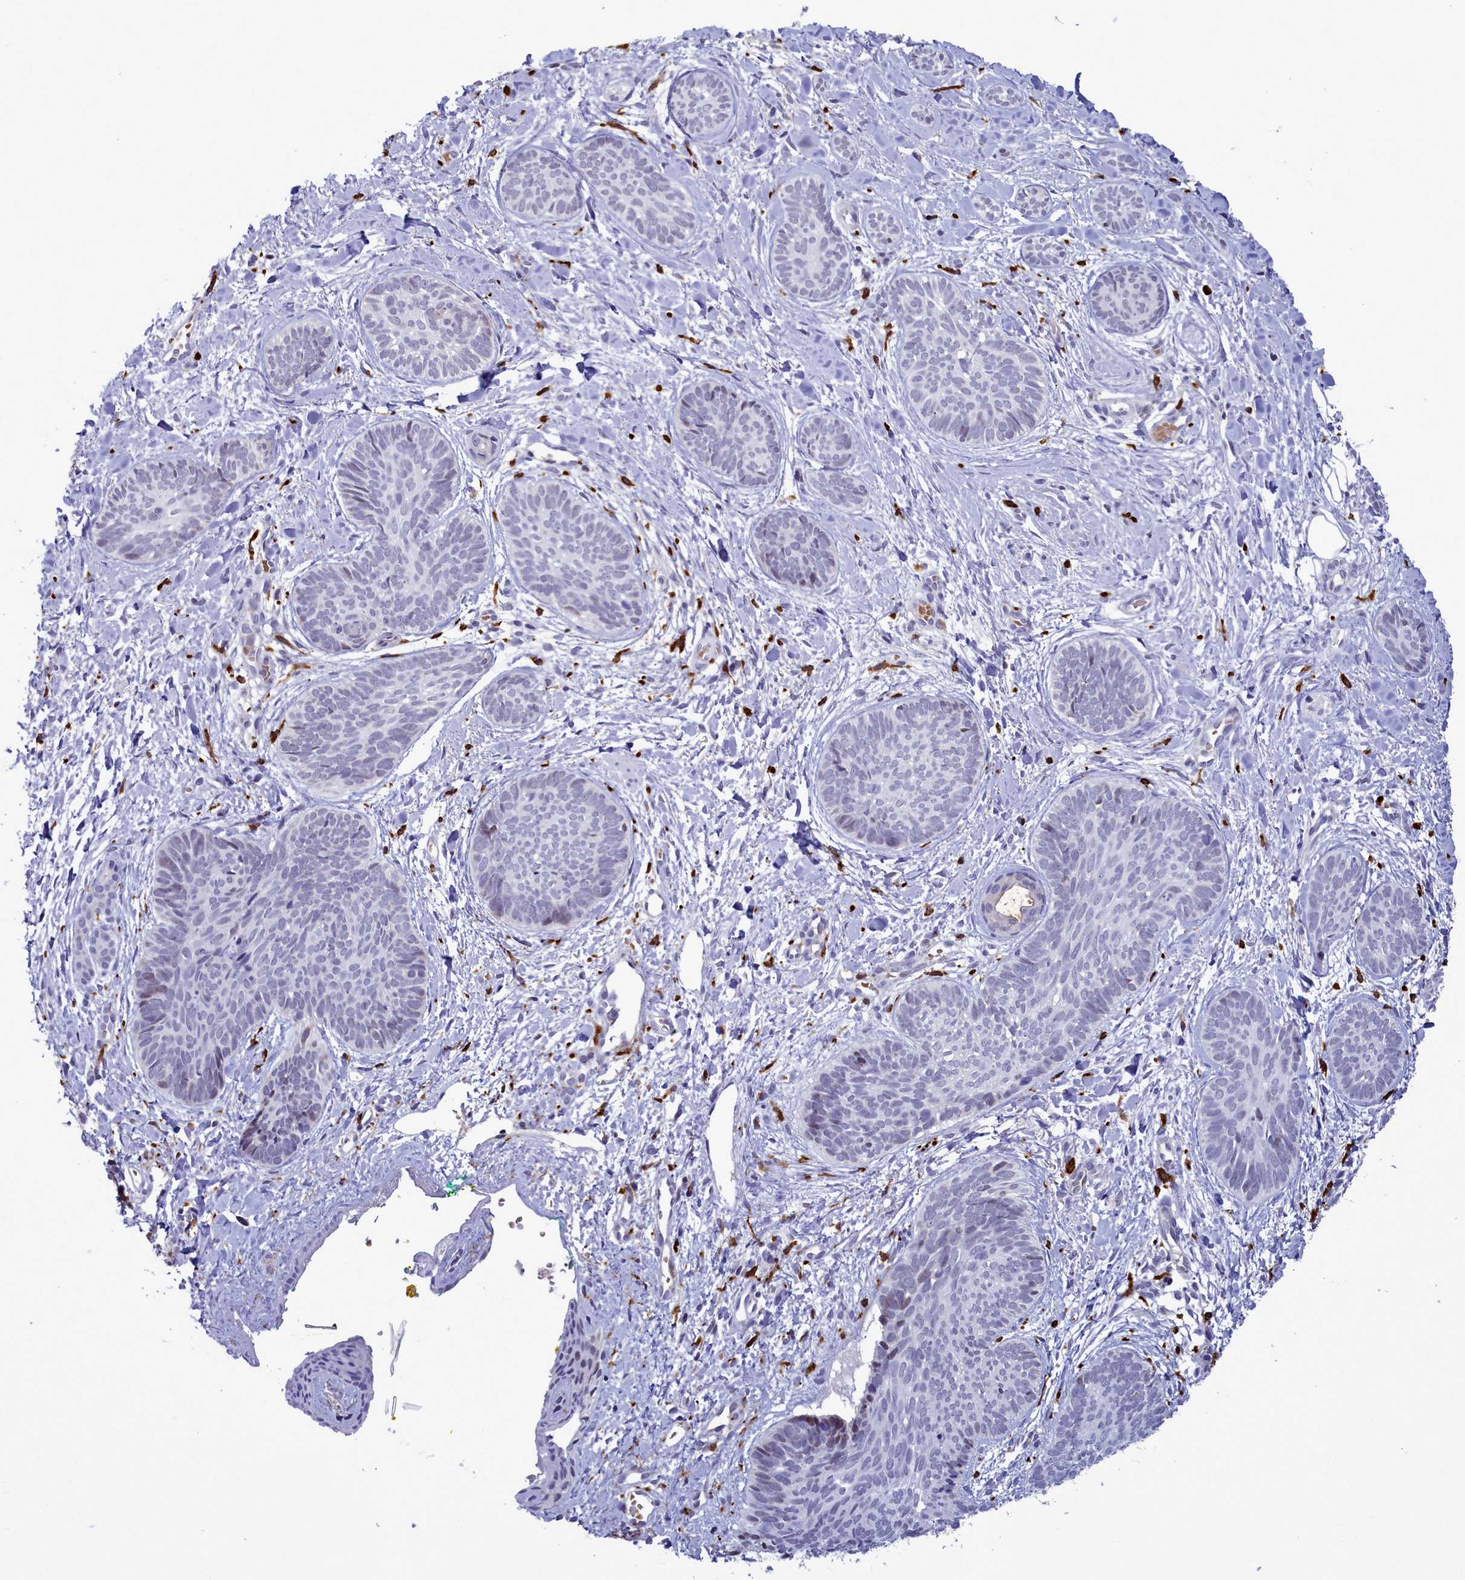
{"staining": {"intensity": "negative", "quantity": "none", "location": "none"}, "tissue": "skin cancer", "cell_type": "Tumor cells", "image_type": "cancer", "snomed": [{"axis": "morphology", "description": "Basal cell carcinoma"}, {"axis": "topography", "description": "Skin"}], "caption": "High power microscopy histopathology image of an immunohistochemistry photomicrograph of basal cell carcinoma (skin), revealing no significant expression in tumor cells. (DAB (3,3'-diaminobenzidine) immunohistochemistry visualized using brightfield microscopy, high magnification).", "gene": "POM121L2", "patient": {"sex": "female", "age": 81}}